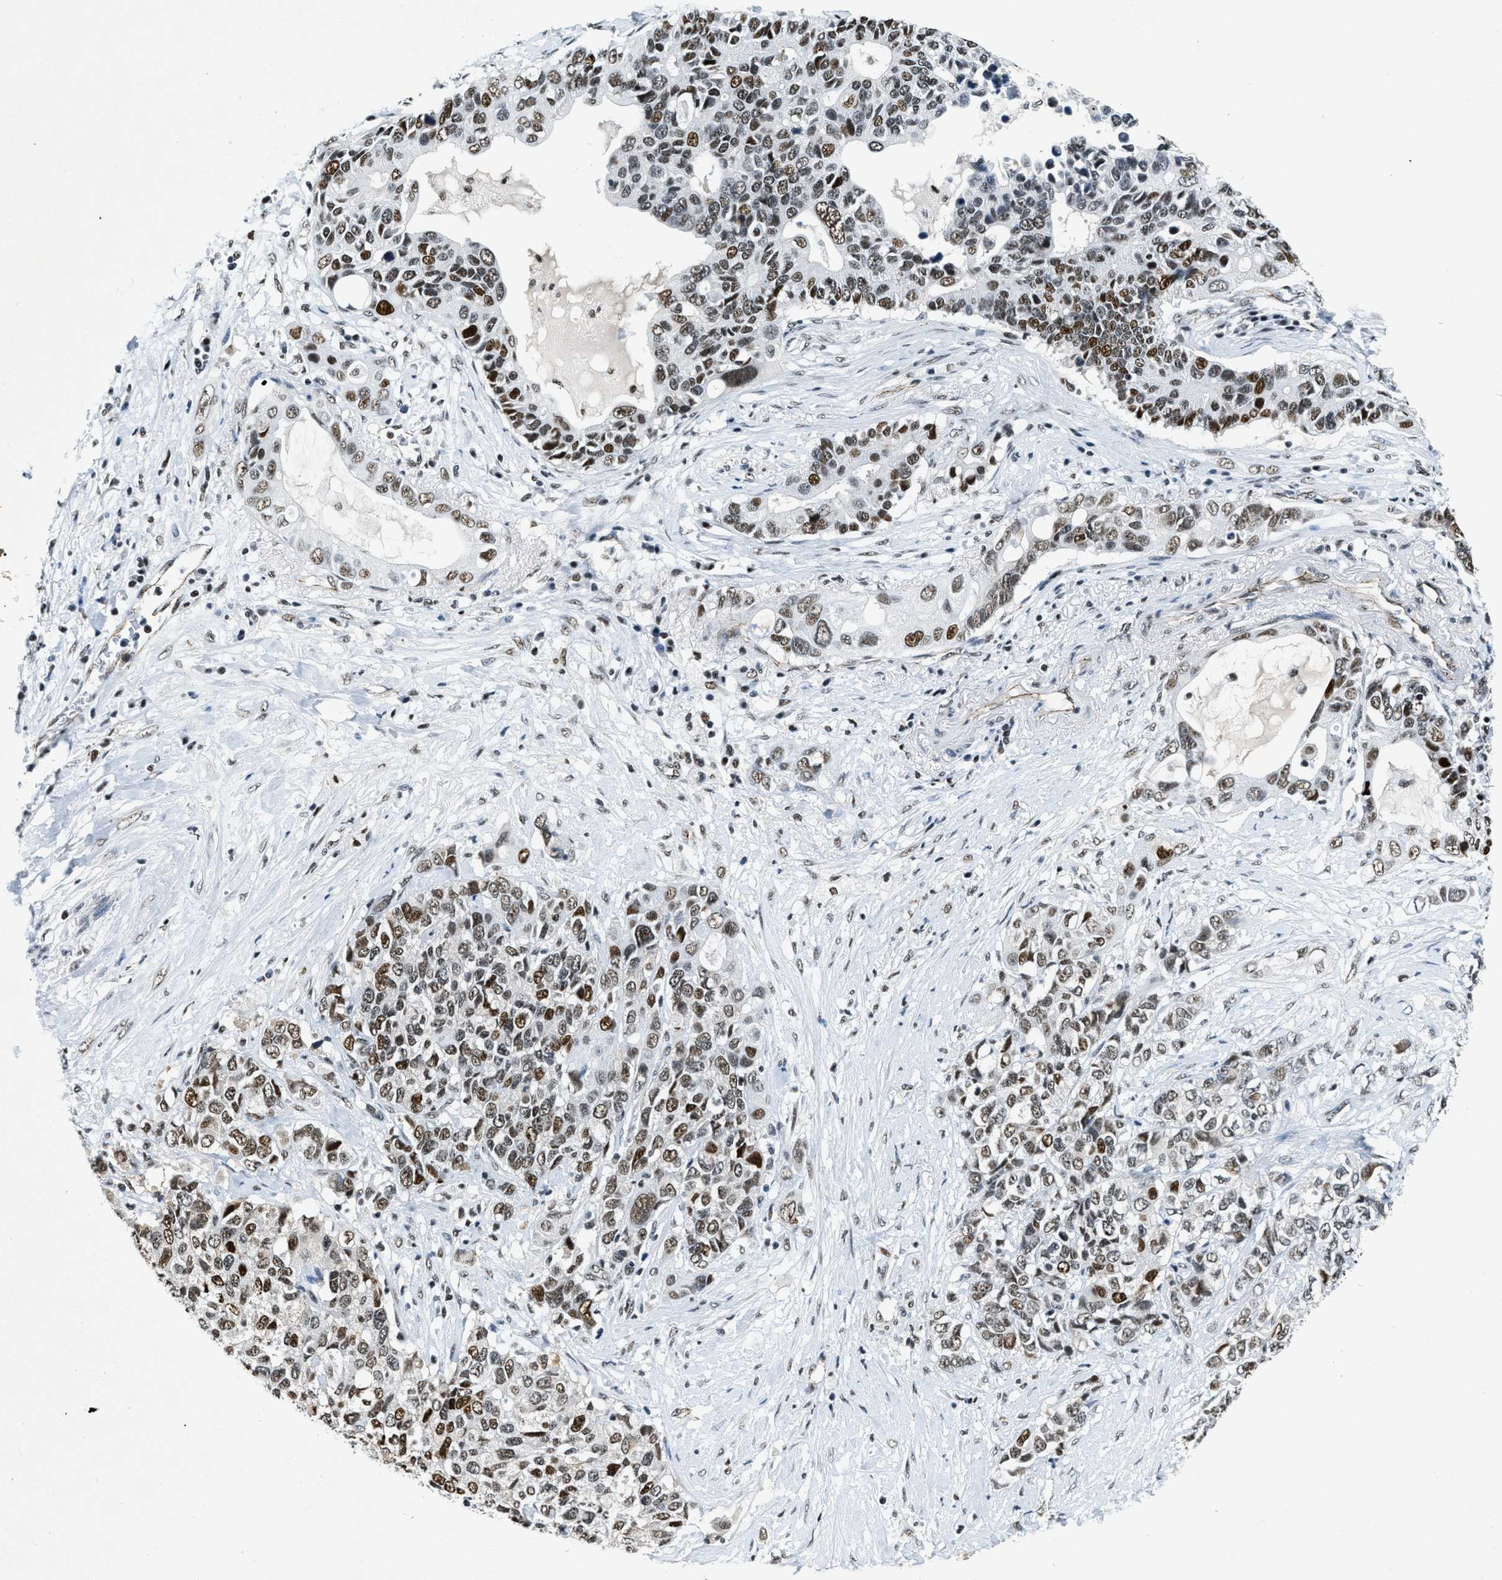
{"staining": {"intensity": "moderate", "quantity": ">75%", "location": "nuclear"}, "tissue": "pancreatic cancer", "cell_type": "Tumor cells", "image_type": "cancer", "snomed": [{"axis": "morphology", "description": "Adenocarcinoma, NOS"}, {"axis": "topography", "description": "Pancreas"}], "caption": "Protein expression by IHC demonstrates moderate nuclear expression in about >75% of tumor cells in pancreatic cancer. (Brightfield microscopy of DAB IHC at high magnification).", "gene": "CCNE1", "patient": {"sex": "female", "age": 56}}